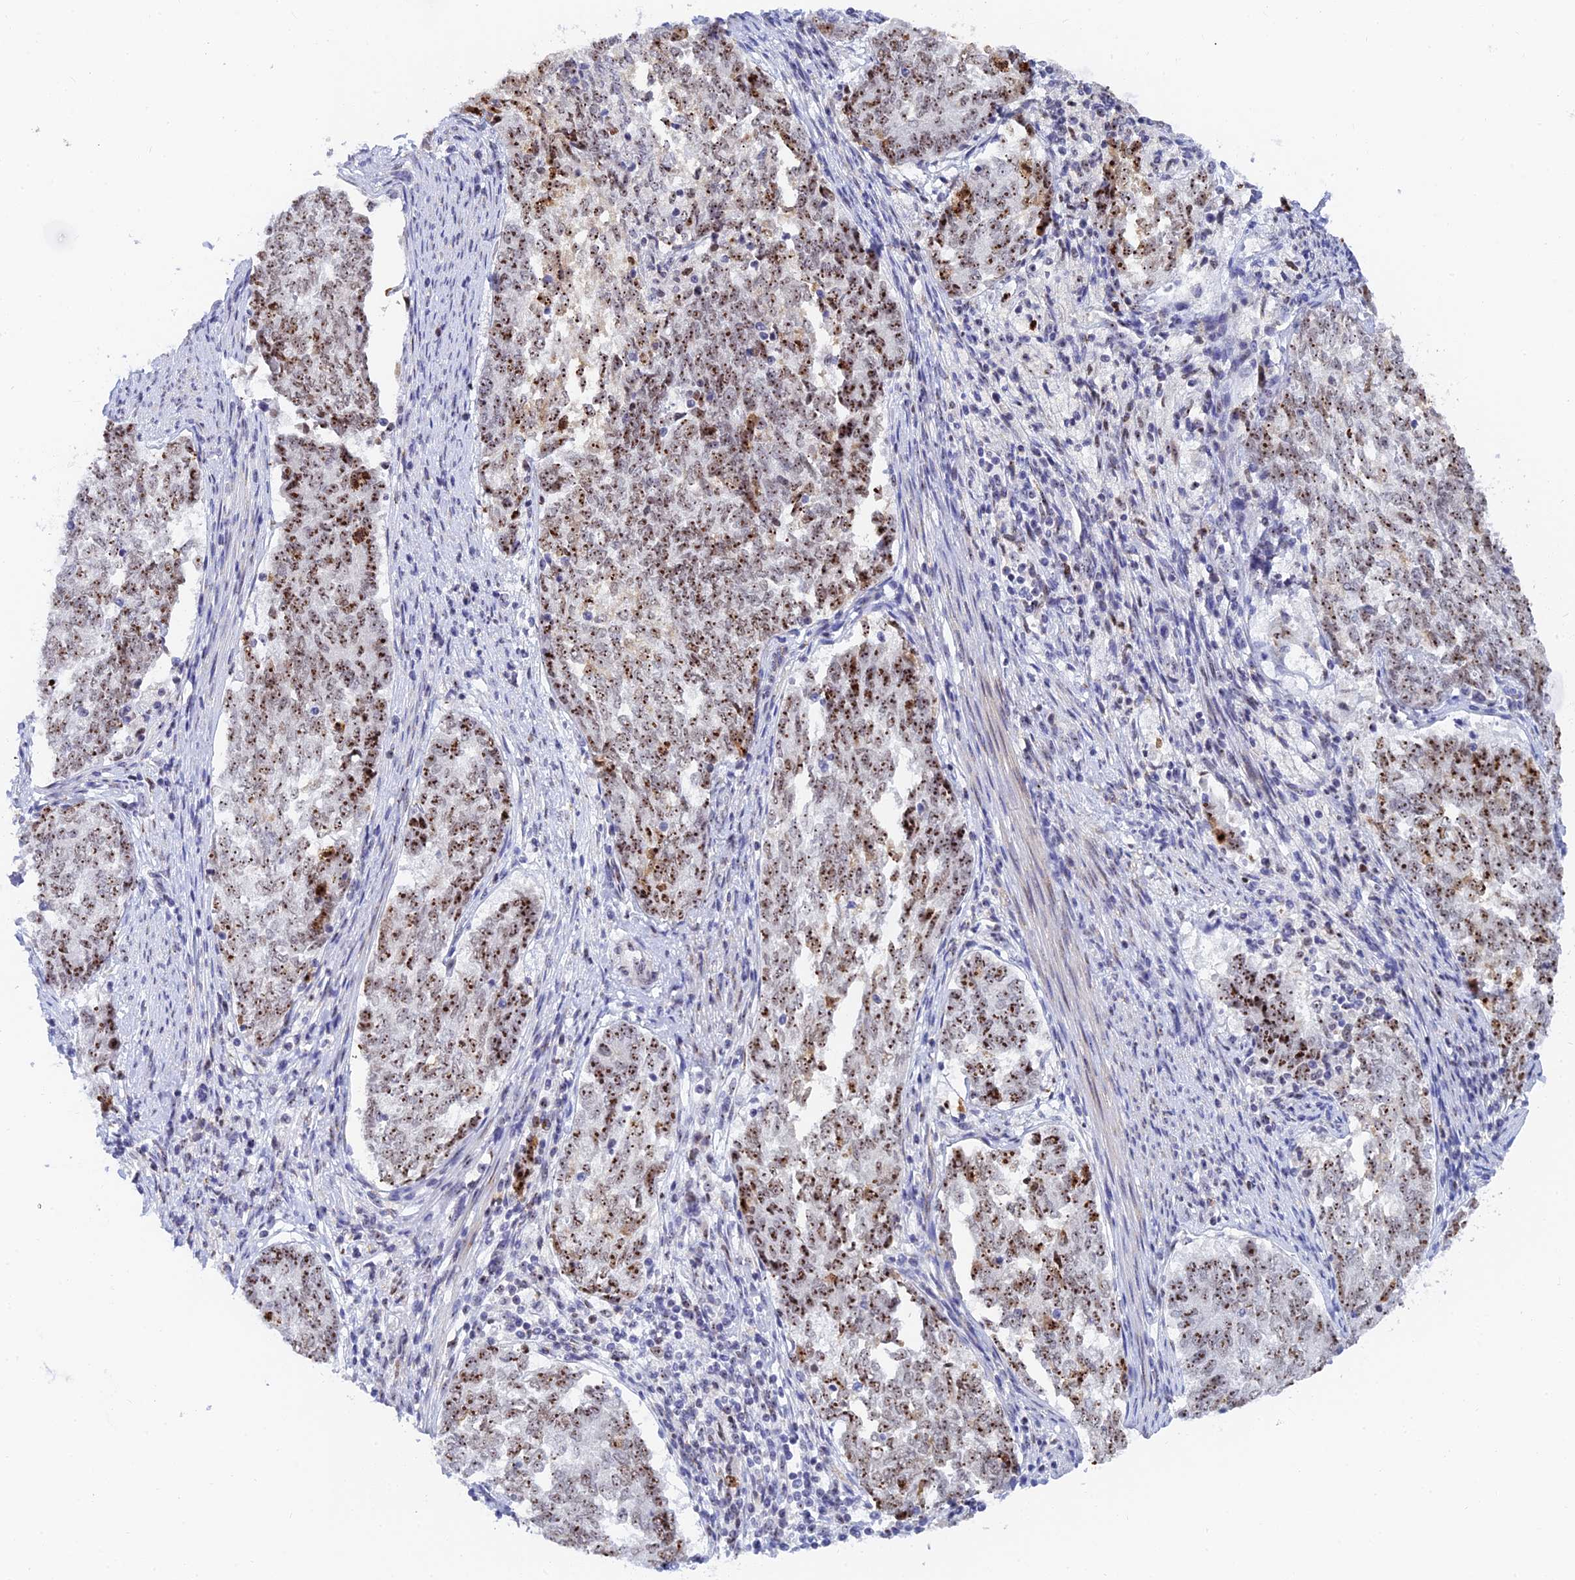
{"staining": {"intensity": "moderate", "quantity": ">75%", "location": "nuclear"}, "tissue": "endometrial cancer", "cell_type": "Tumor cells", "image_type": "cancer", "snomed": [{"axis": "morphology", "description": "Adenocarcinoma, NOS"}, {"axis": "topography", "description": "Endometrium"}], "caption": "This is an image of immunohistochemistry (IHC) staining of endometrial cancer, which shows moderate expression in the nuclear of tumor cells.", "gene": "RSL1D1", "patient": {"sex": "female", "age": 80}}